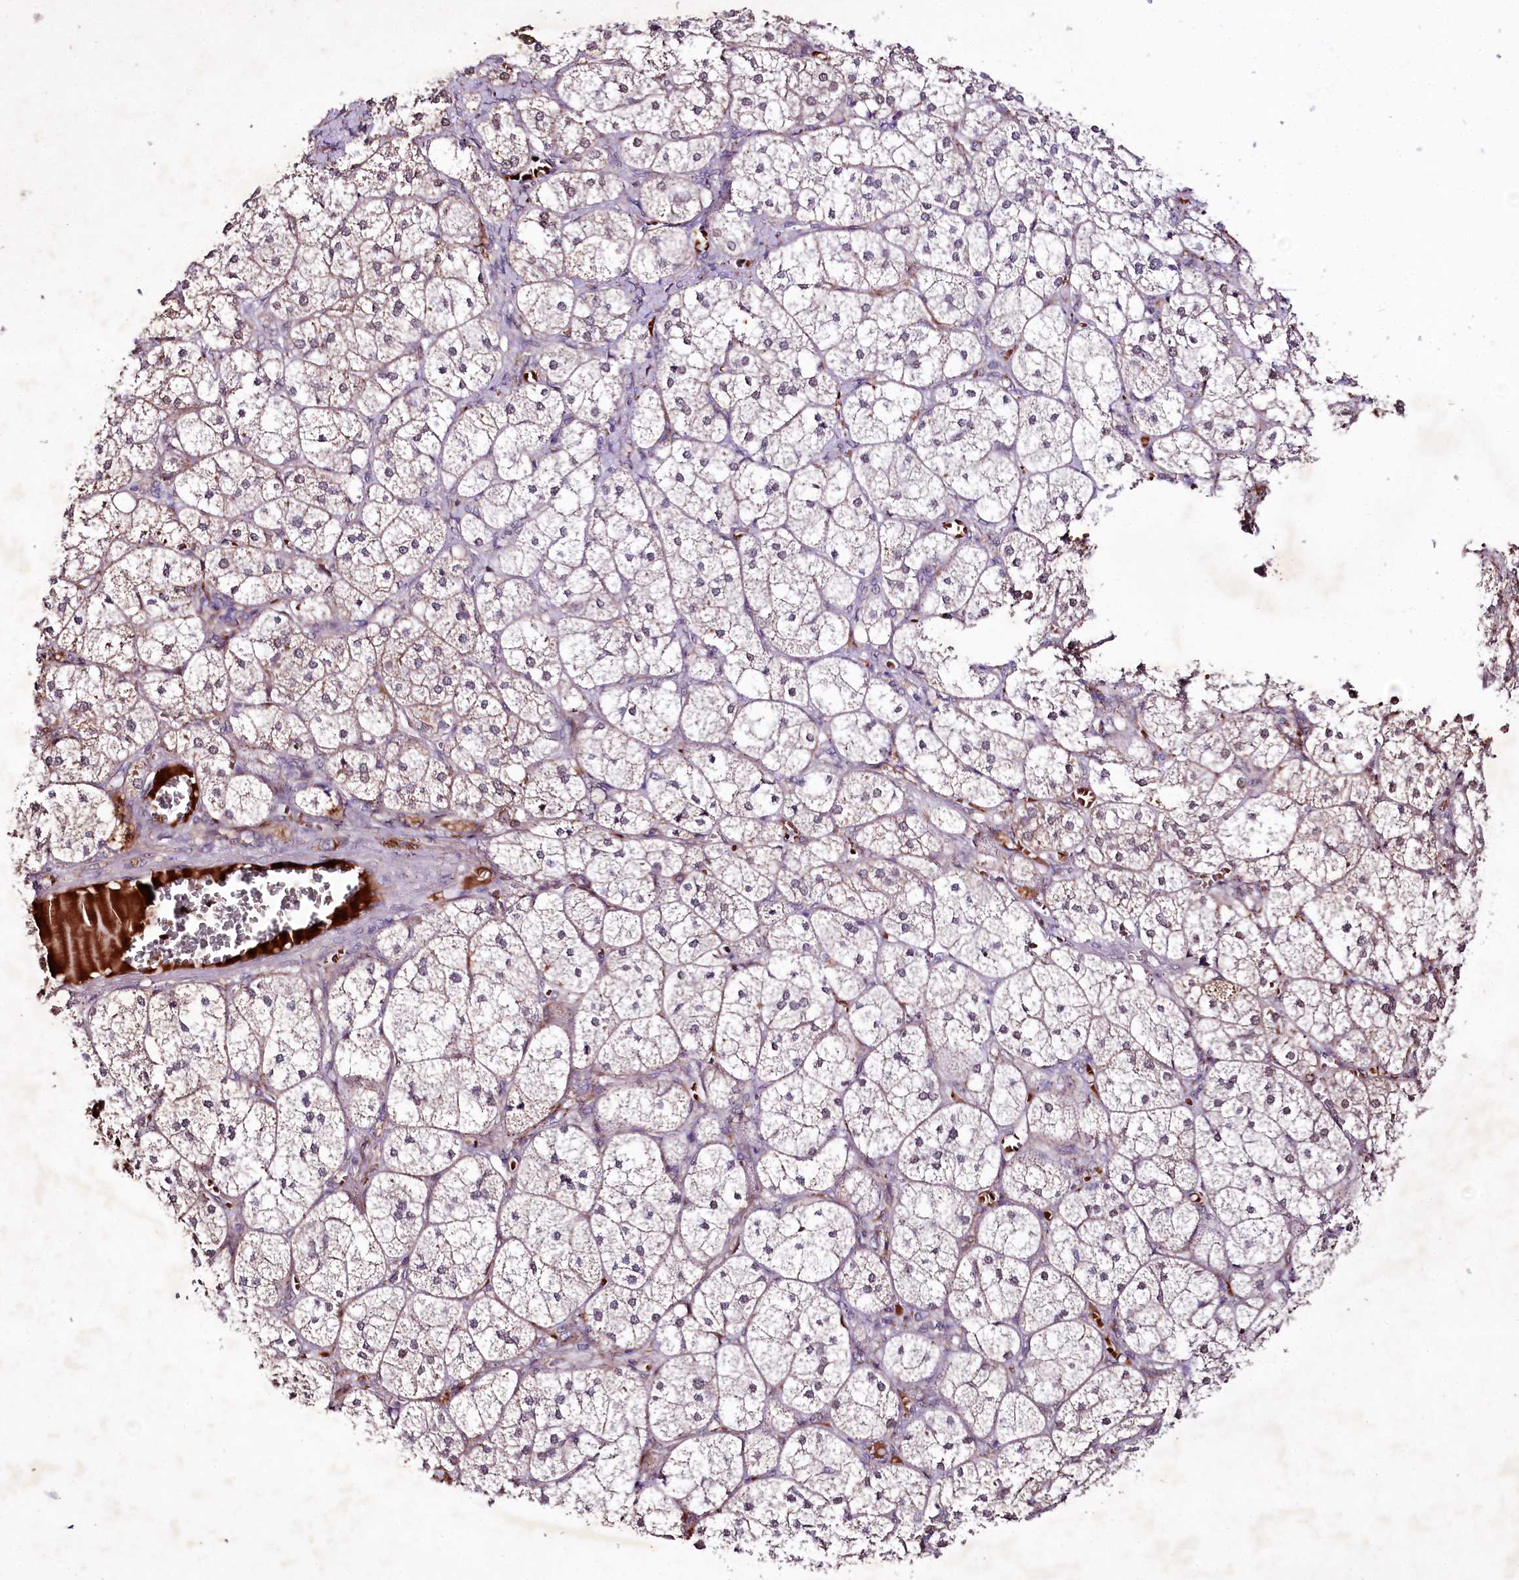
{"staining": {"intensity": "strong", "quantity": "25%-75%", "location": "cytoplasmic/membranous,nuclear"}, "tissue": "adrenal gland", "cell_type": "Glandular cells", "image_type": "normal", "snomed": [{"axis": "morphology", "description": "Normal tissue, NOS"}, {"axis": "topography", "description": "Adrenal gland"}], "caption": "Protein staining by immunohistochemistry (IHC) shows strong cytoplasmic/membranous,nuclear positivity in about 25%-75% of glandular cells in normal adrenal gland.", "gene": "DMP1", "patient": {"sex": "female", "age": 61}}